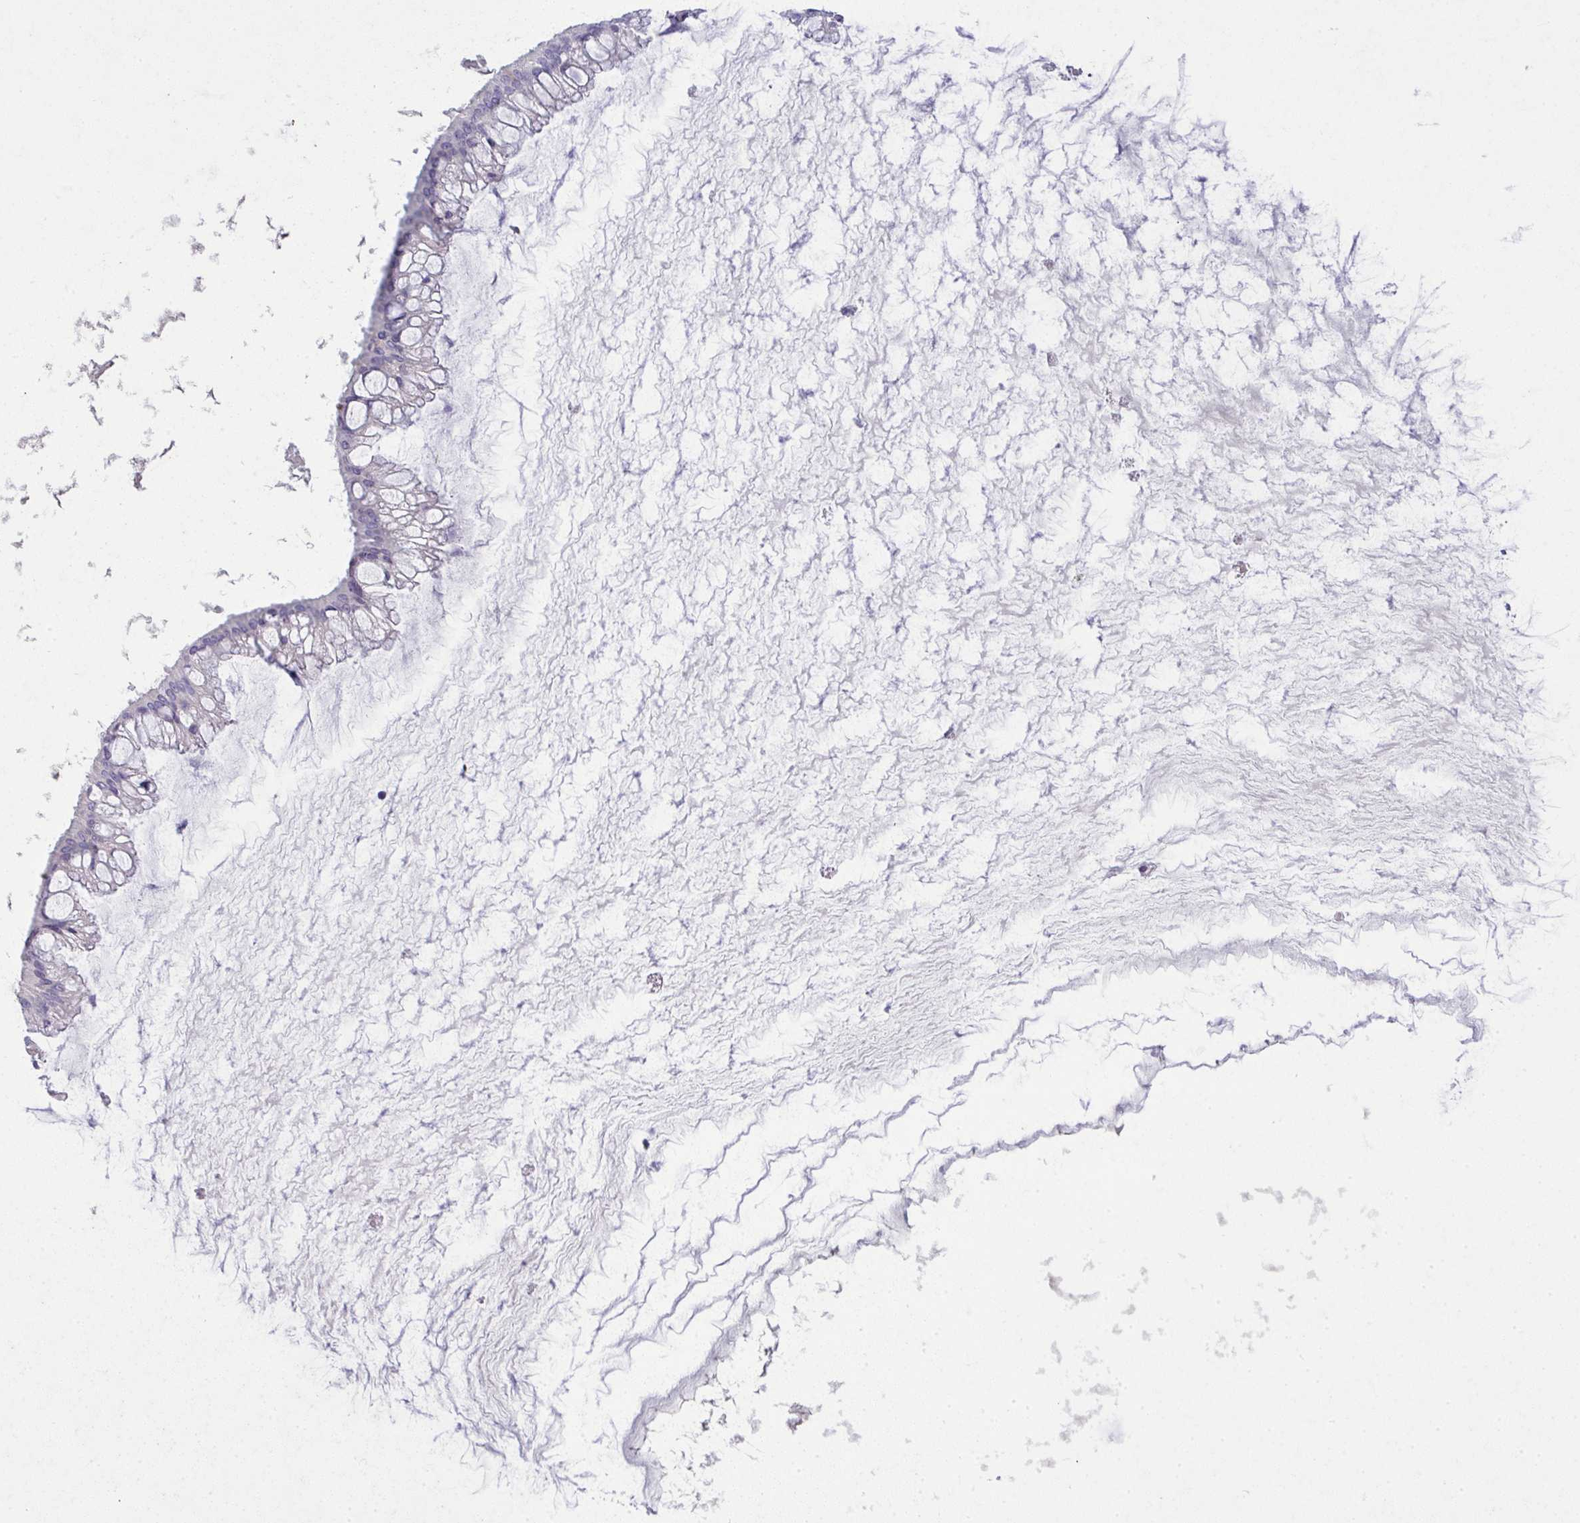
{"staining": {"intensity": "negative", "quantity": "none", "location": "none"}, "tissue": "ovarian cancer", "cell_type": "Tumor cells", "image_type": "cancer", "snomed": [{"axis": "morphology", "description": "Cystadenocarcinoma, mucinous, NOS"}, {"axis": "topography", "description": "Ovary"}], "caption": "DAB immunohistochemical staining of human mucinous cystadenocarcinoma (ovarian) shows no significant expression in tumor cells.", "gene": "SPTB", "patient": {"sex": "female", "age": 73}}